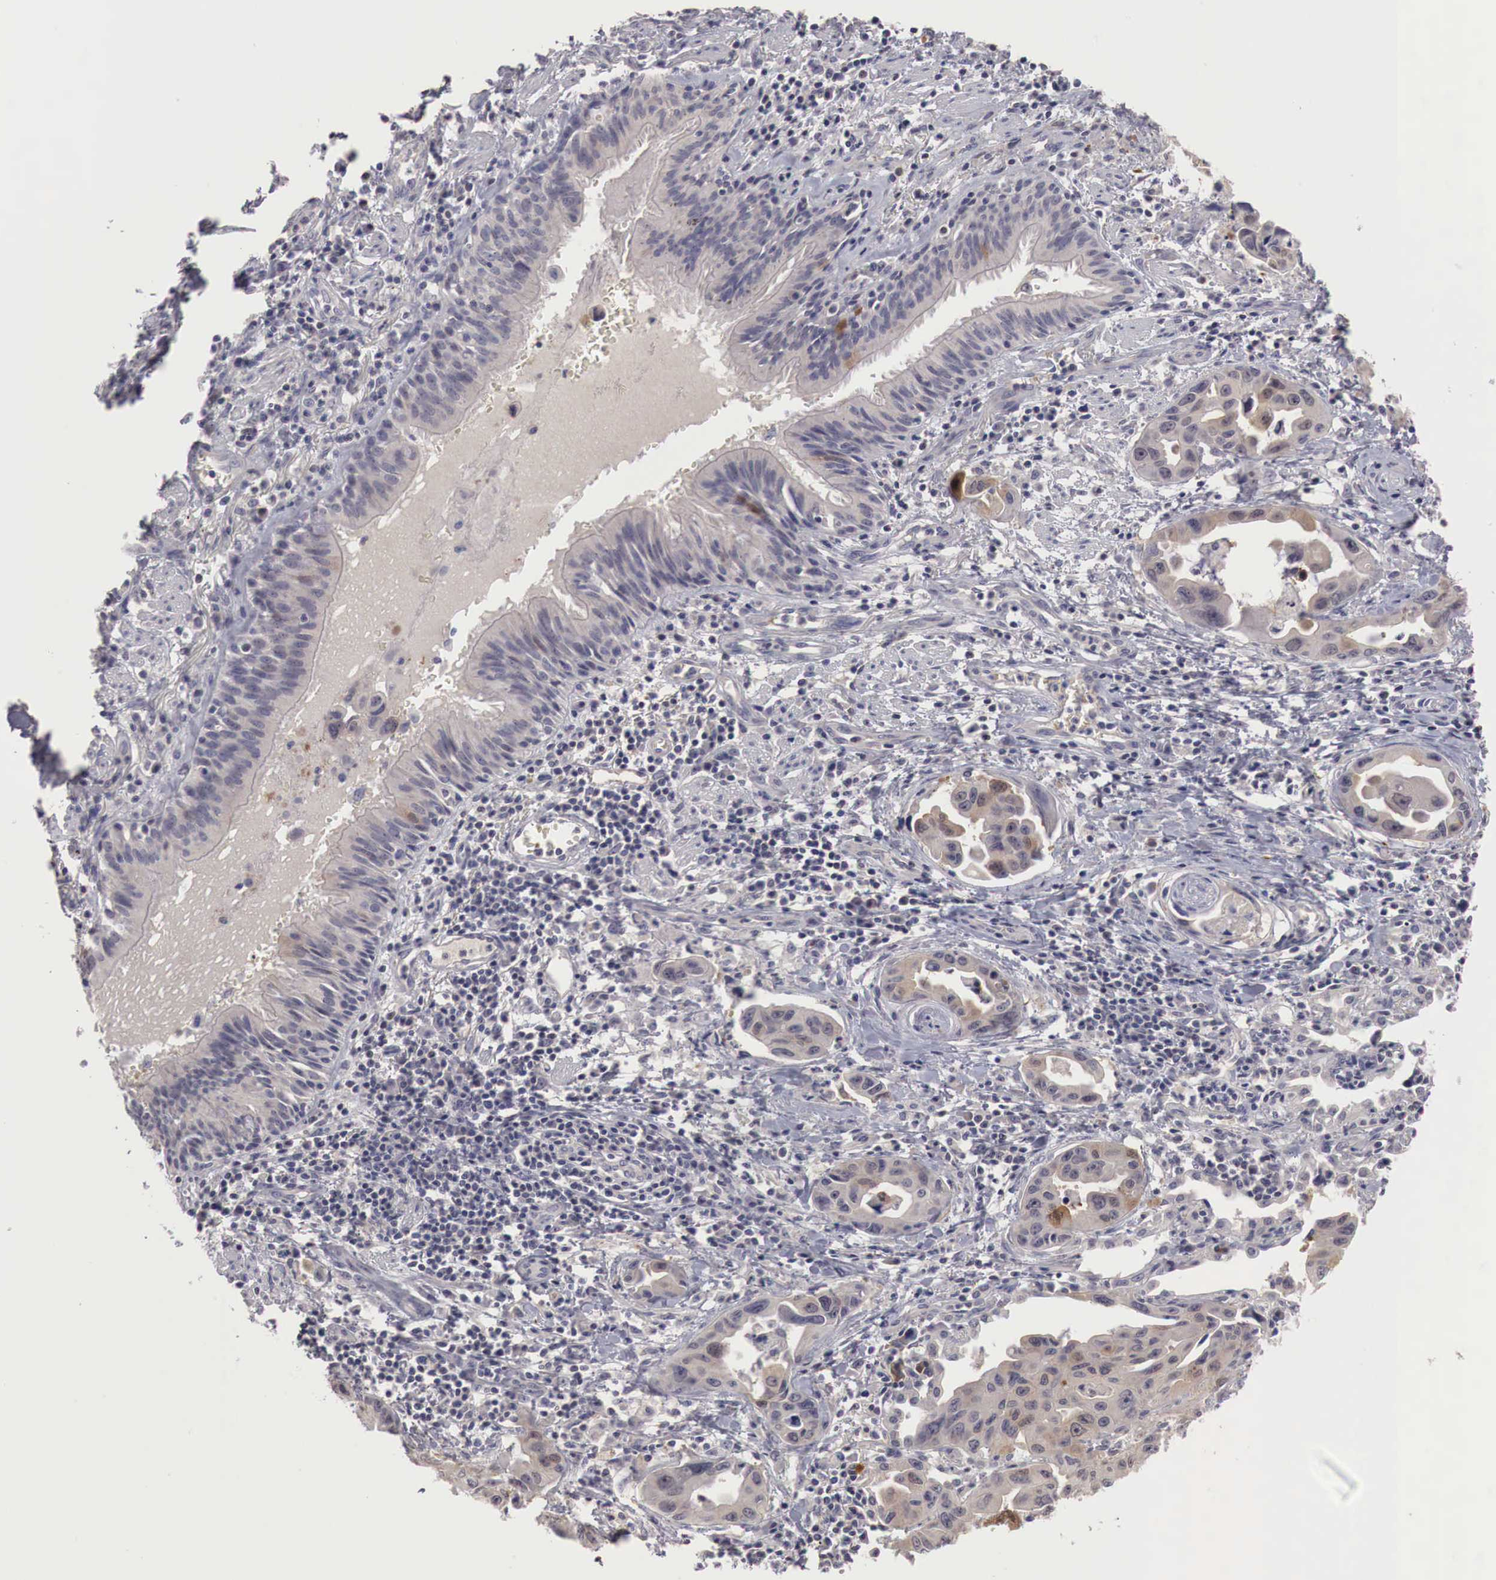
{"staining": {"intensity": "weak", "quantity": "<25%", "location": "cytoplasmic/membranous"}, "tissue": "lung cancer", "cell_type": "Tumor cells", "image_type": "cancer", "snomed": [{"axis": "morphology", "description": "Adenocarcinoma, NOS"}, {"axis": "topography", "description": "Lung"}], "caption": "Tumor cells are negative for protein expression in human lung adenocarcinoma.", "gene": "GATA1", "patient": {"sex": "male", "age": 64}}